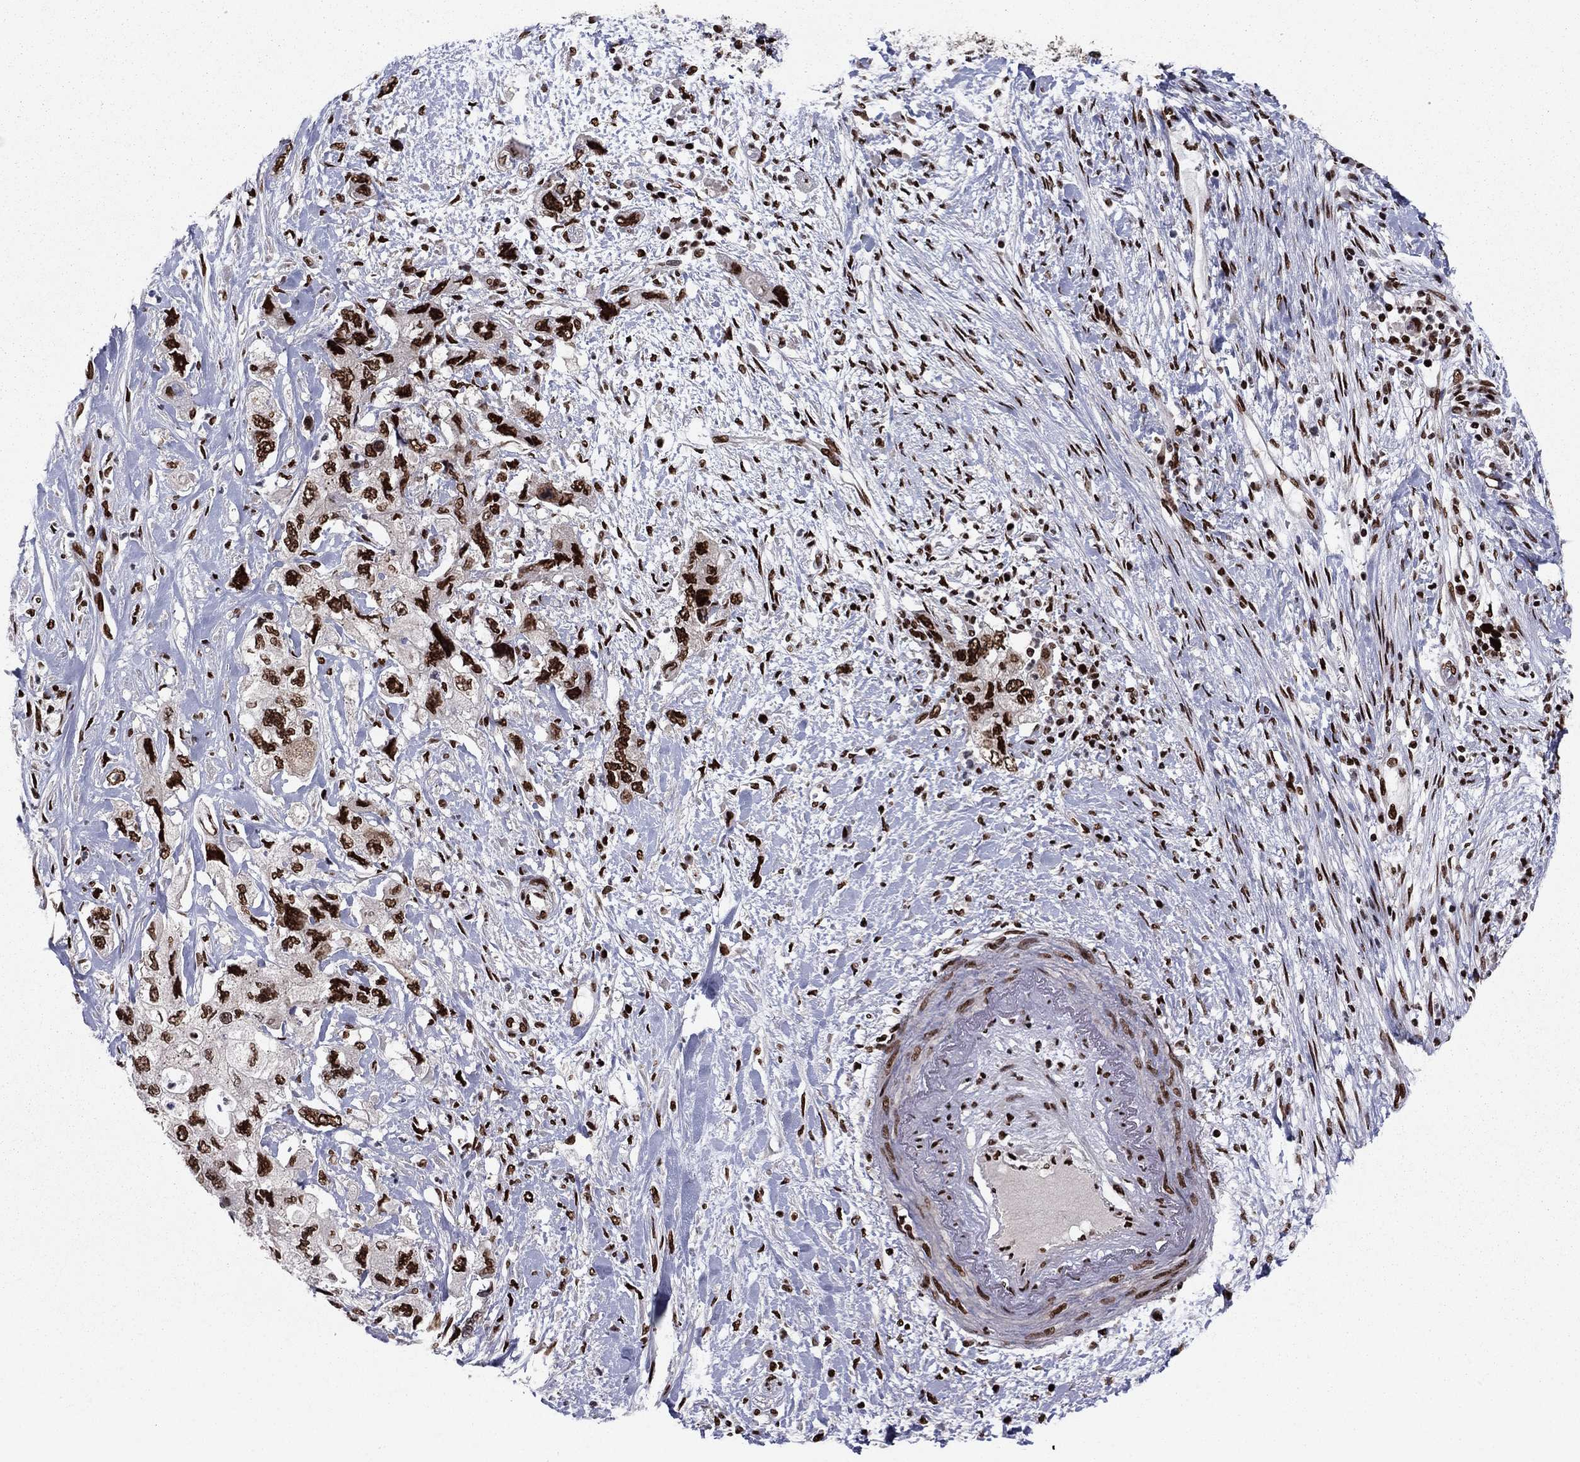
{"staining": {"intensity": "strong", "quantity": ">75%", "location": "nuclear"}, "tissue": "pancreatic cancer", "cell_type": "Tumor cells", "image_type": "cancer", "snomed": [{"axis": "morphology", "description": "Adenocarcinoma, NOS"}, {"axis": "topography", "description": "Pancreas"}], "caption": "Immunohistochemistry (IHC) (DAB) staining of human pancreatic cancer (adenocarcinoma) shows strong nuclear protein expression in about >75% of tumor cells.", "gene": "USP54", "patient": {"sex": "female", "age": 73}}